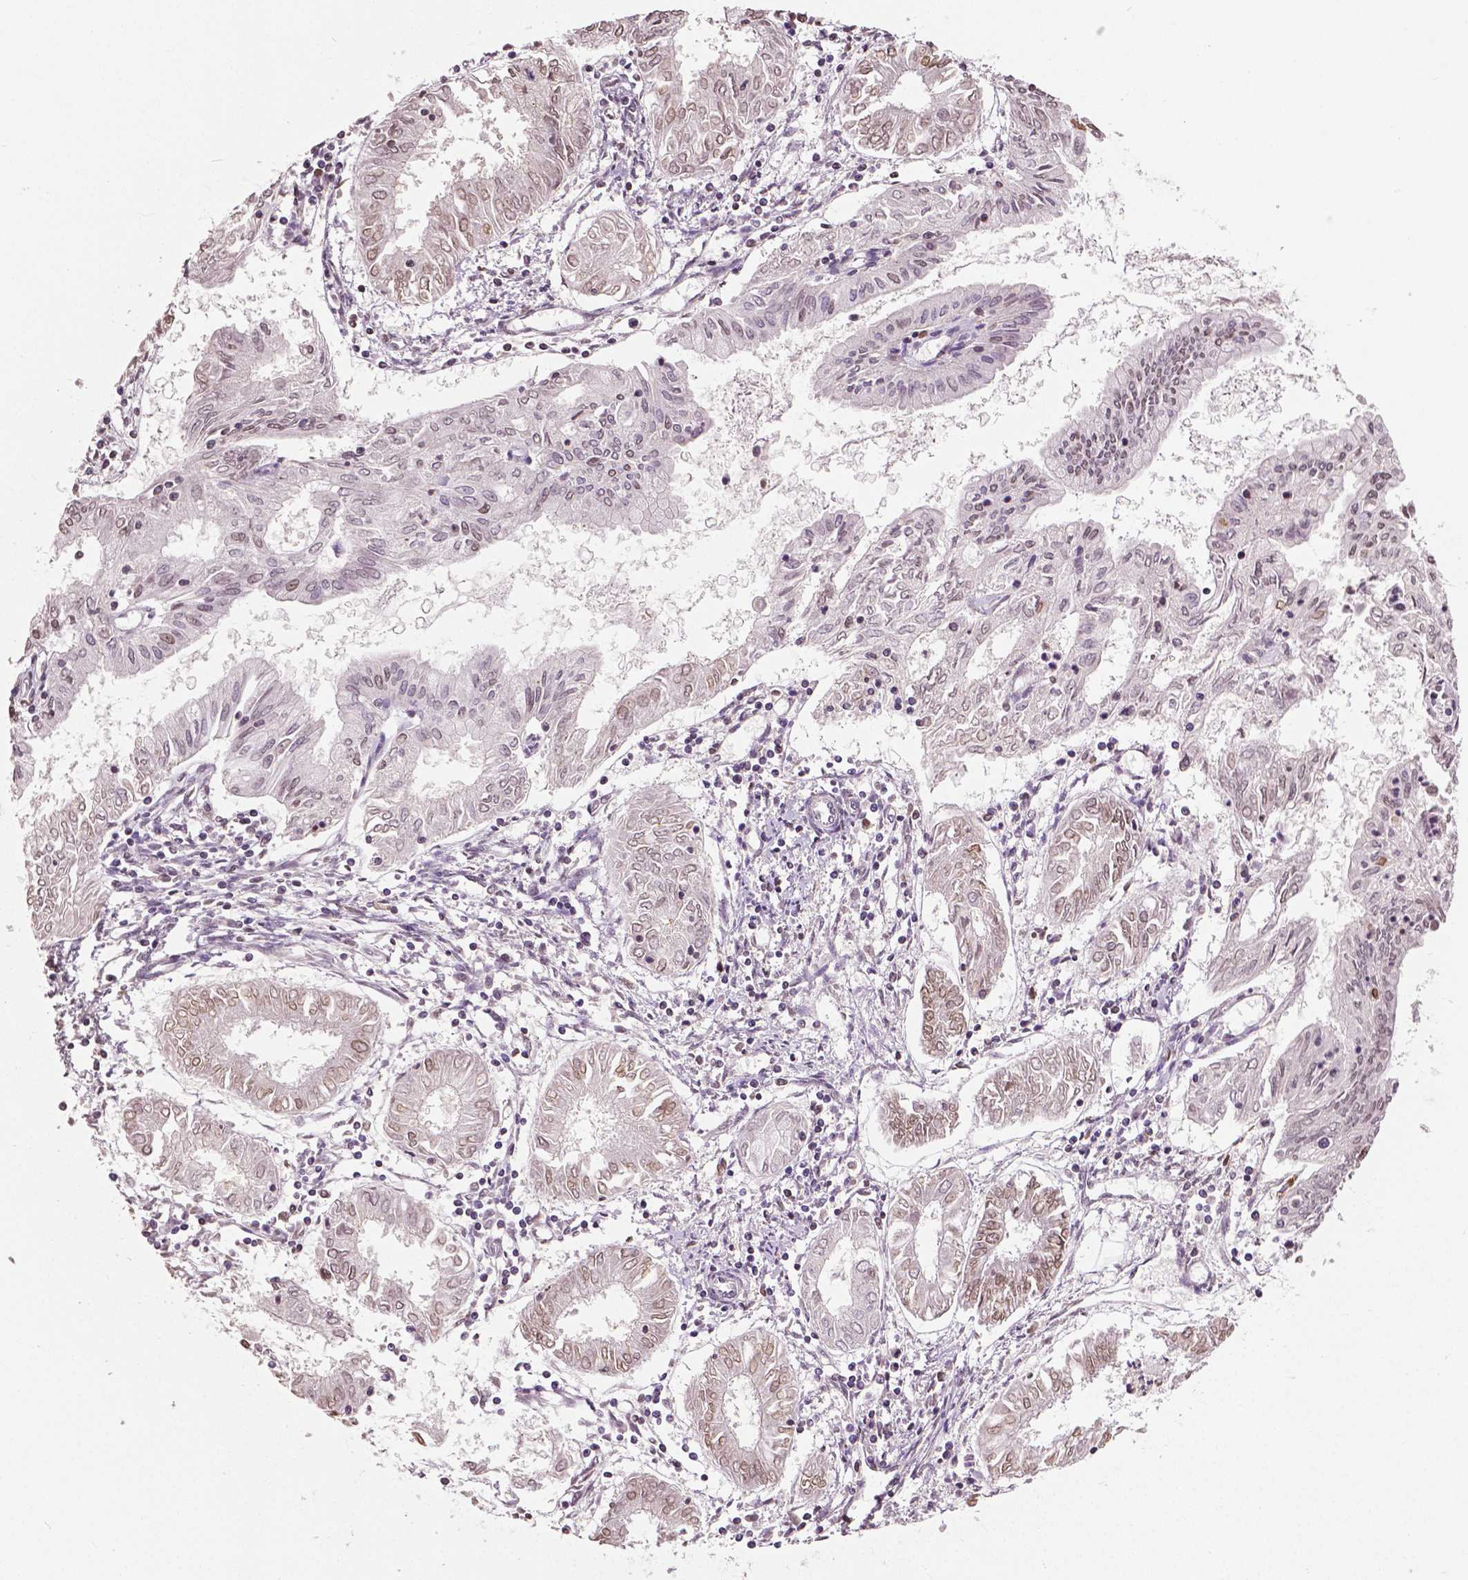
{"staining": {"intensity": "weak", "quantity": "25%-75%", "location": "nuclear"}, "tissue": "endometrial cancer", "cell_type": "Tumor cells", "image_type": "cancer", "snomed": [{"axis": "morphology", "description": "Adenocarcinoma, NOS"}, {"axis": "topography", "description": "Endometrium"}], "caption": "Protein expression by IHC demonstrates weak nuclear staining in about 25%-75% of tumor cells in endometrial adenocarcinoma.", "gene": "DLX5", "patient": {"sex": "female", "age": 68}}